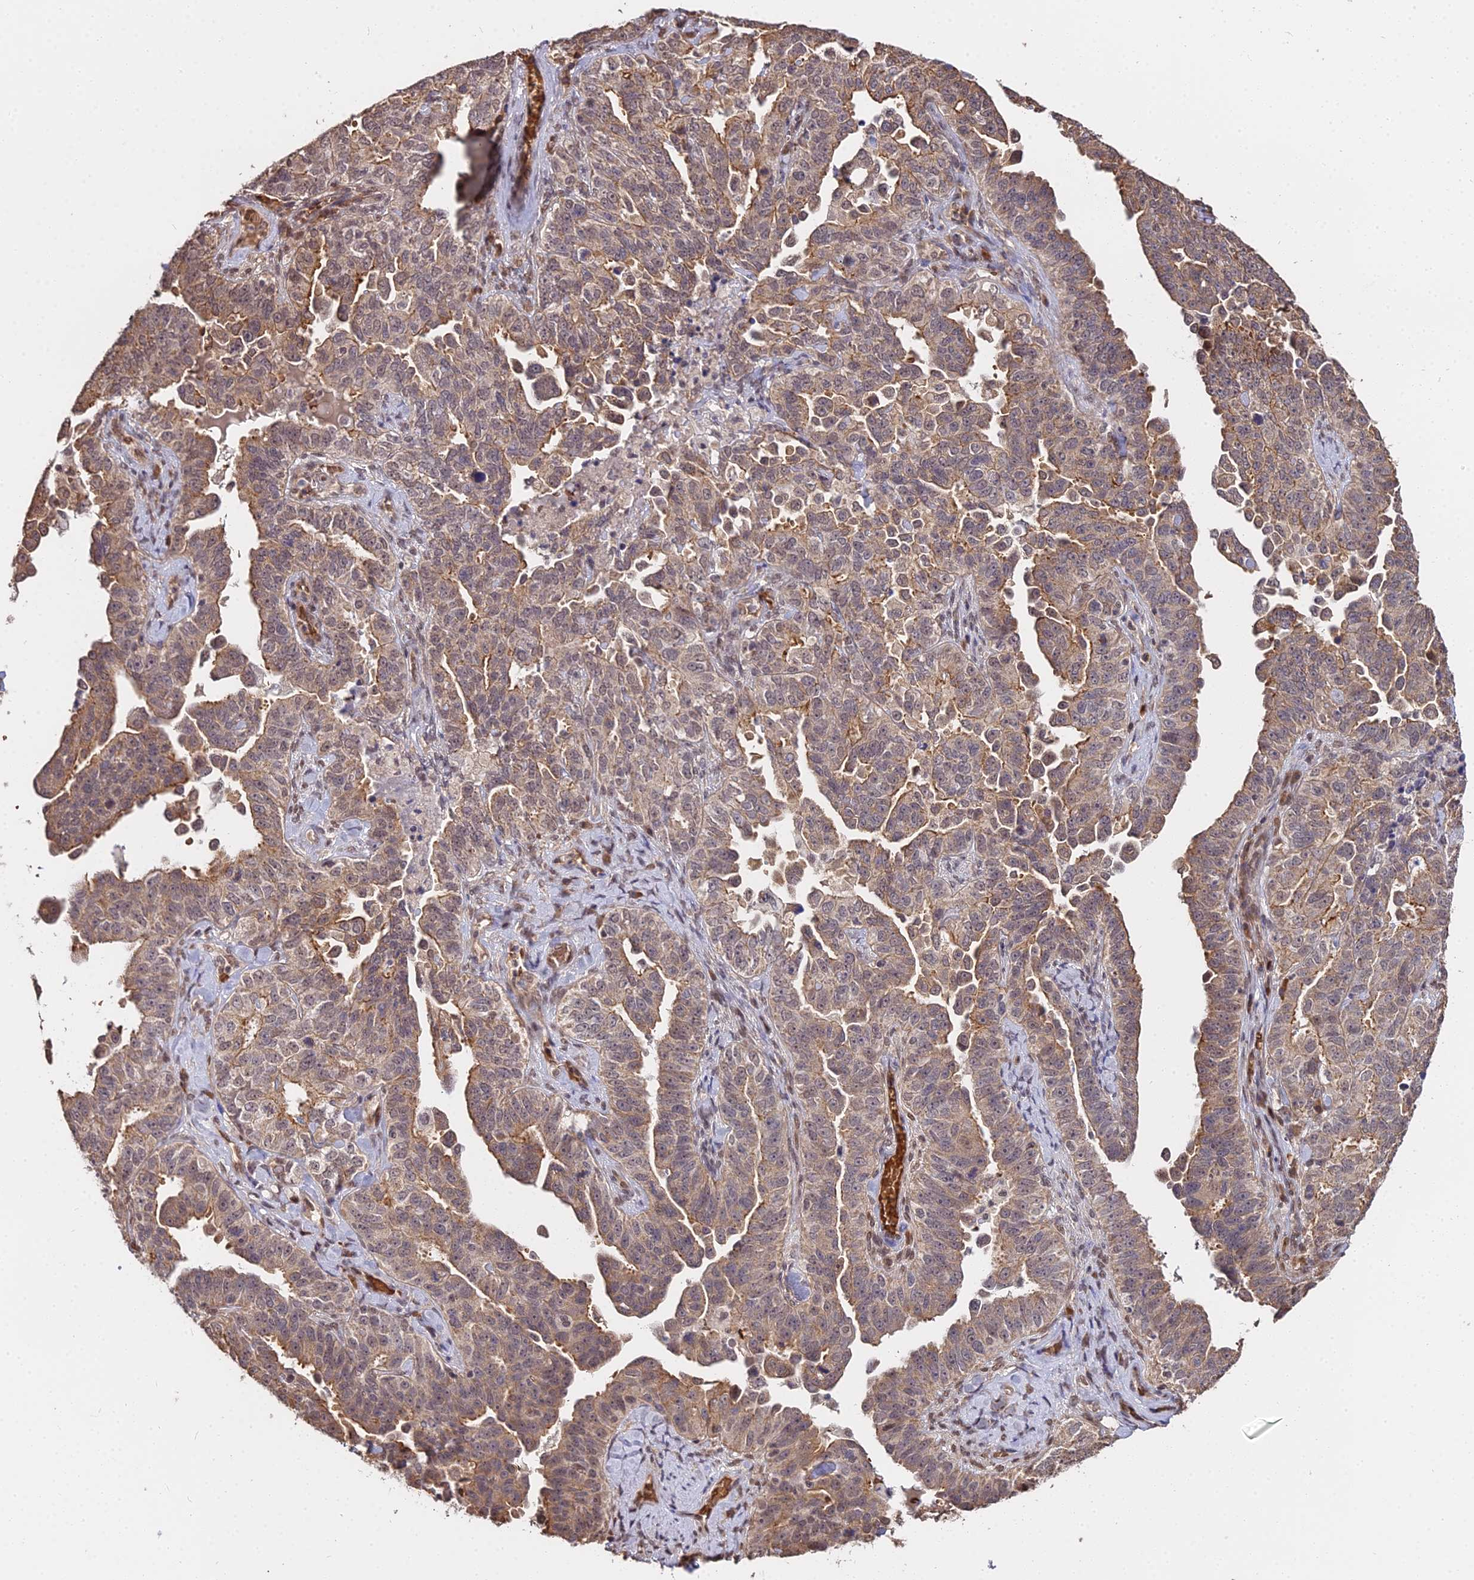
{"staining": {"intensity": "weak", "quantity": "25%-75%", "location": "cytoplasmic/membranous"}, "tissue": "ovarian cancer", "cell_type": "Tumor cells", "image_type": "cancer", "snomed": [{"axis": "morphology", "description": "Carcinoma, endometroid"}, {"axis": "topography", "description": "Ovary"}], "caption": "The immunohistochemical stain labels weak cytoplasmic/membranous staining in tumor cells of ovarian endometroid carcinoma tissue.", "gene": "ZDBF2", "patient": {"sex": "female", "age": 62}}